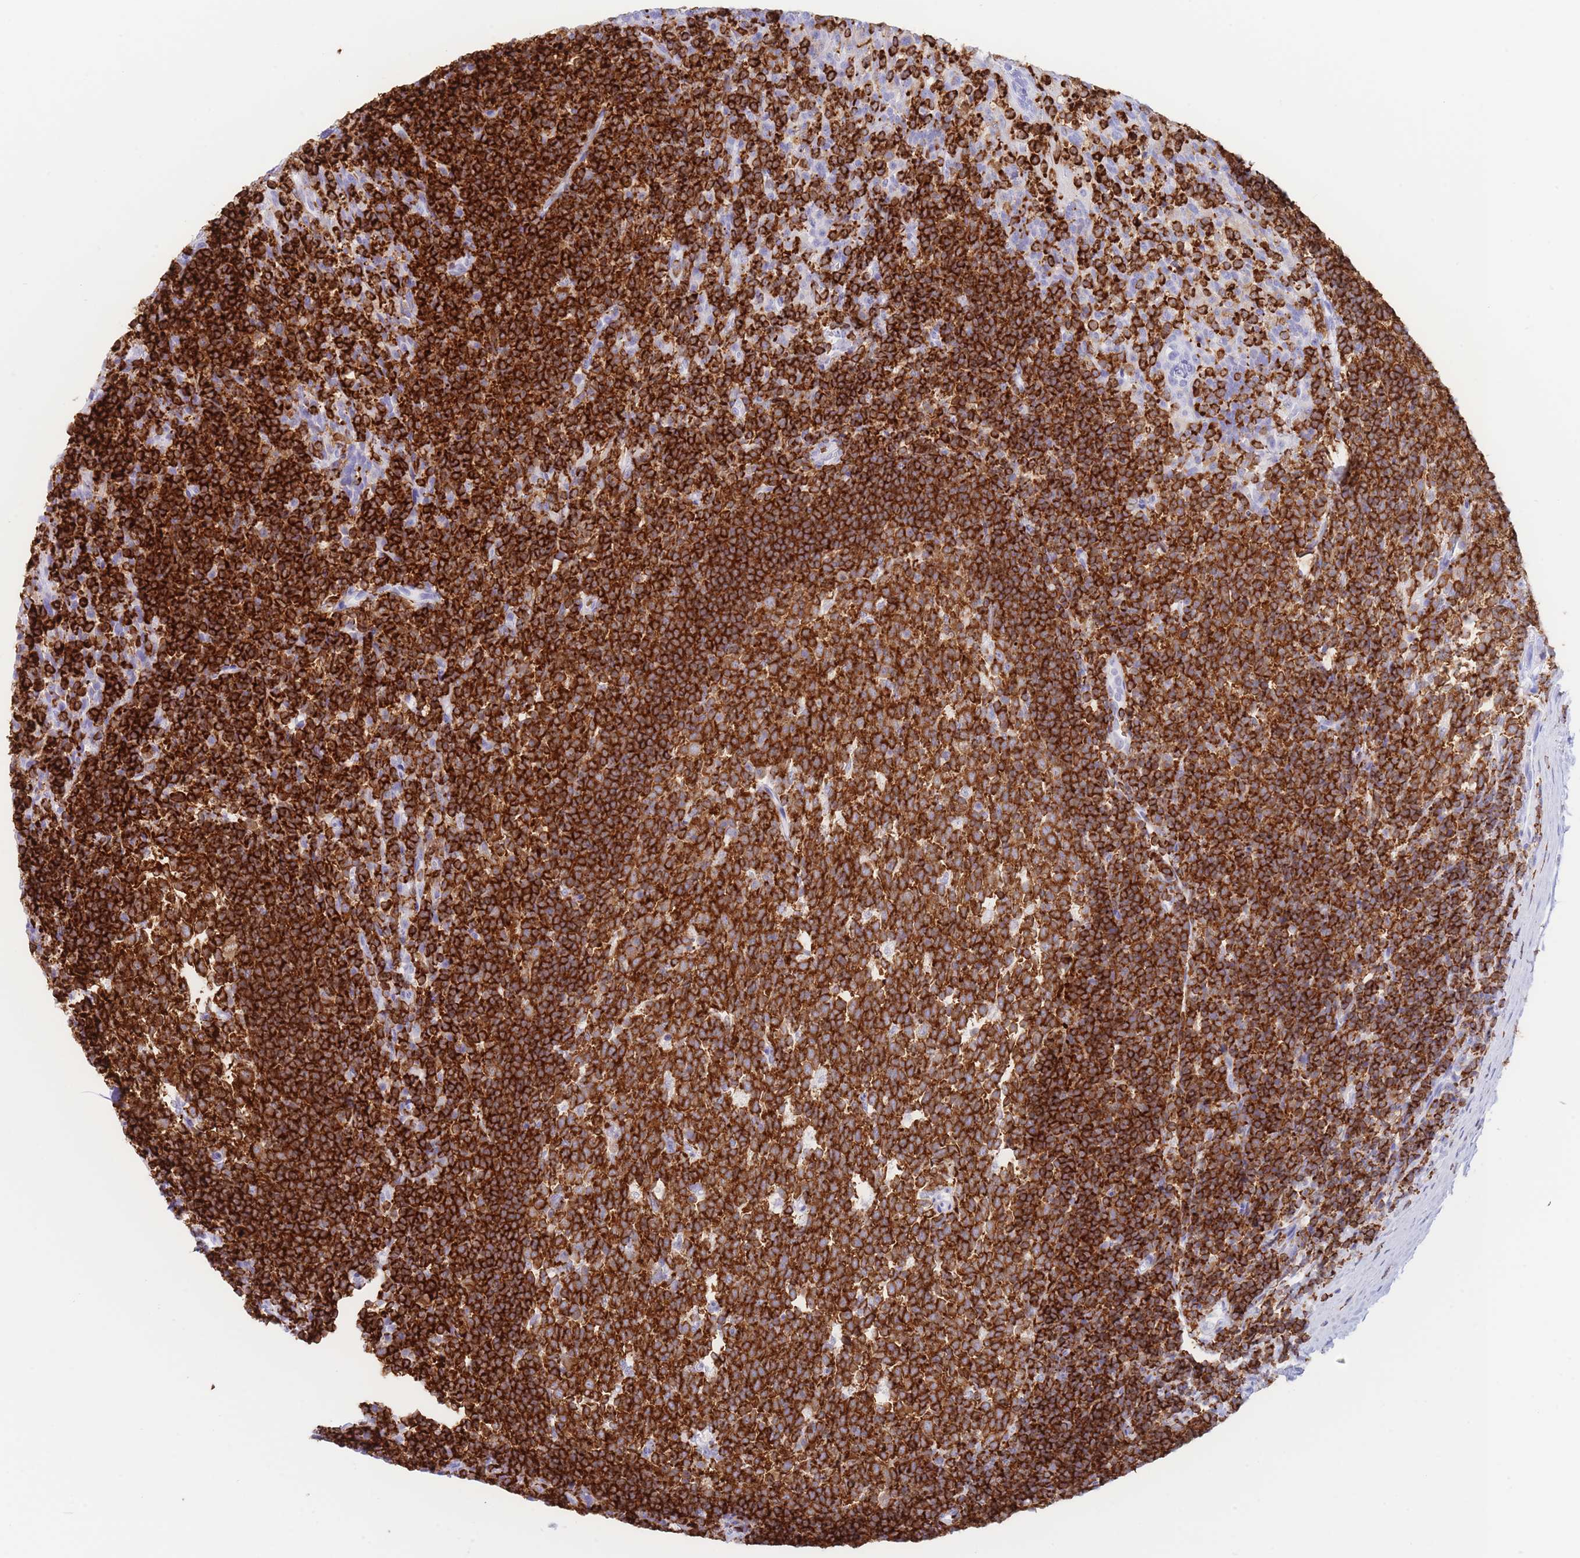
{"staining": {"intensity": "strong", "quantity": ">75%", "location": "cytoplasmic/membranous"}, "tissue": "tonsil", "cell_type": "Germinal center cells", "image_type": "normal", "snomed": [{"axis": "morphology", "description": "Normal tissue, NOS"}, {"axis": "topography", "description": "Tonsil"}], "caption": "Germinal center cells demonstrate high levels of strong cytoplasmic/membranous staining in about >75% of cells in normal human tonsil.", "gene": "CORO1A", "patient": {"sex": "female", "age": 10}}